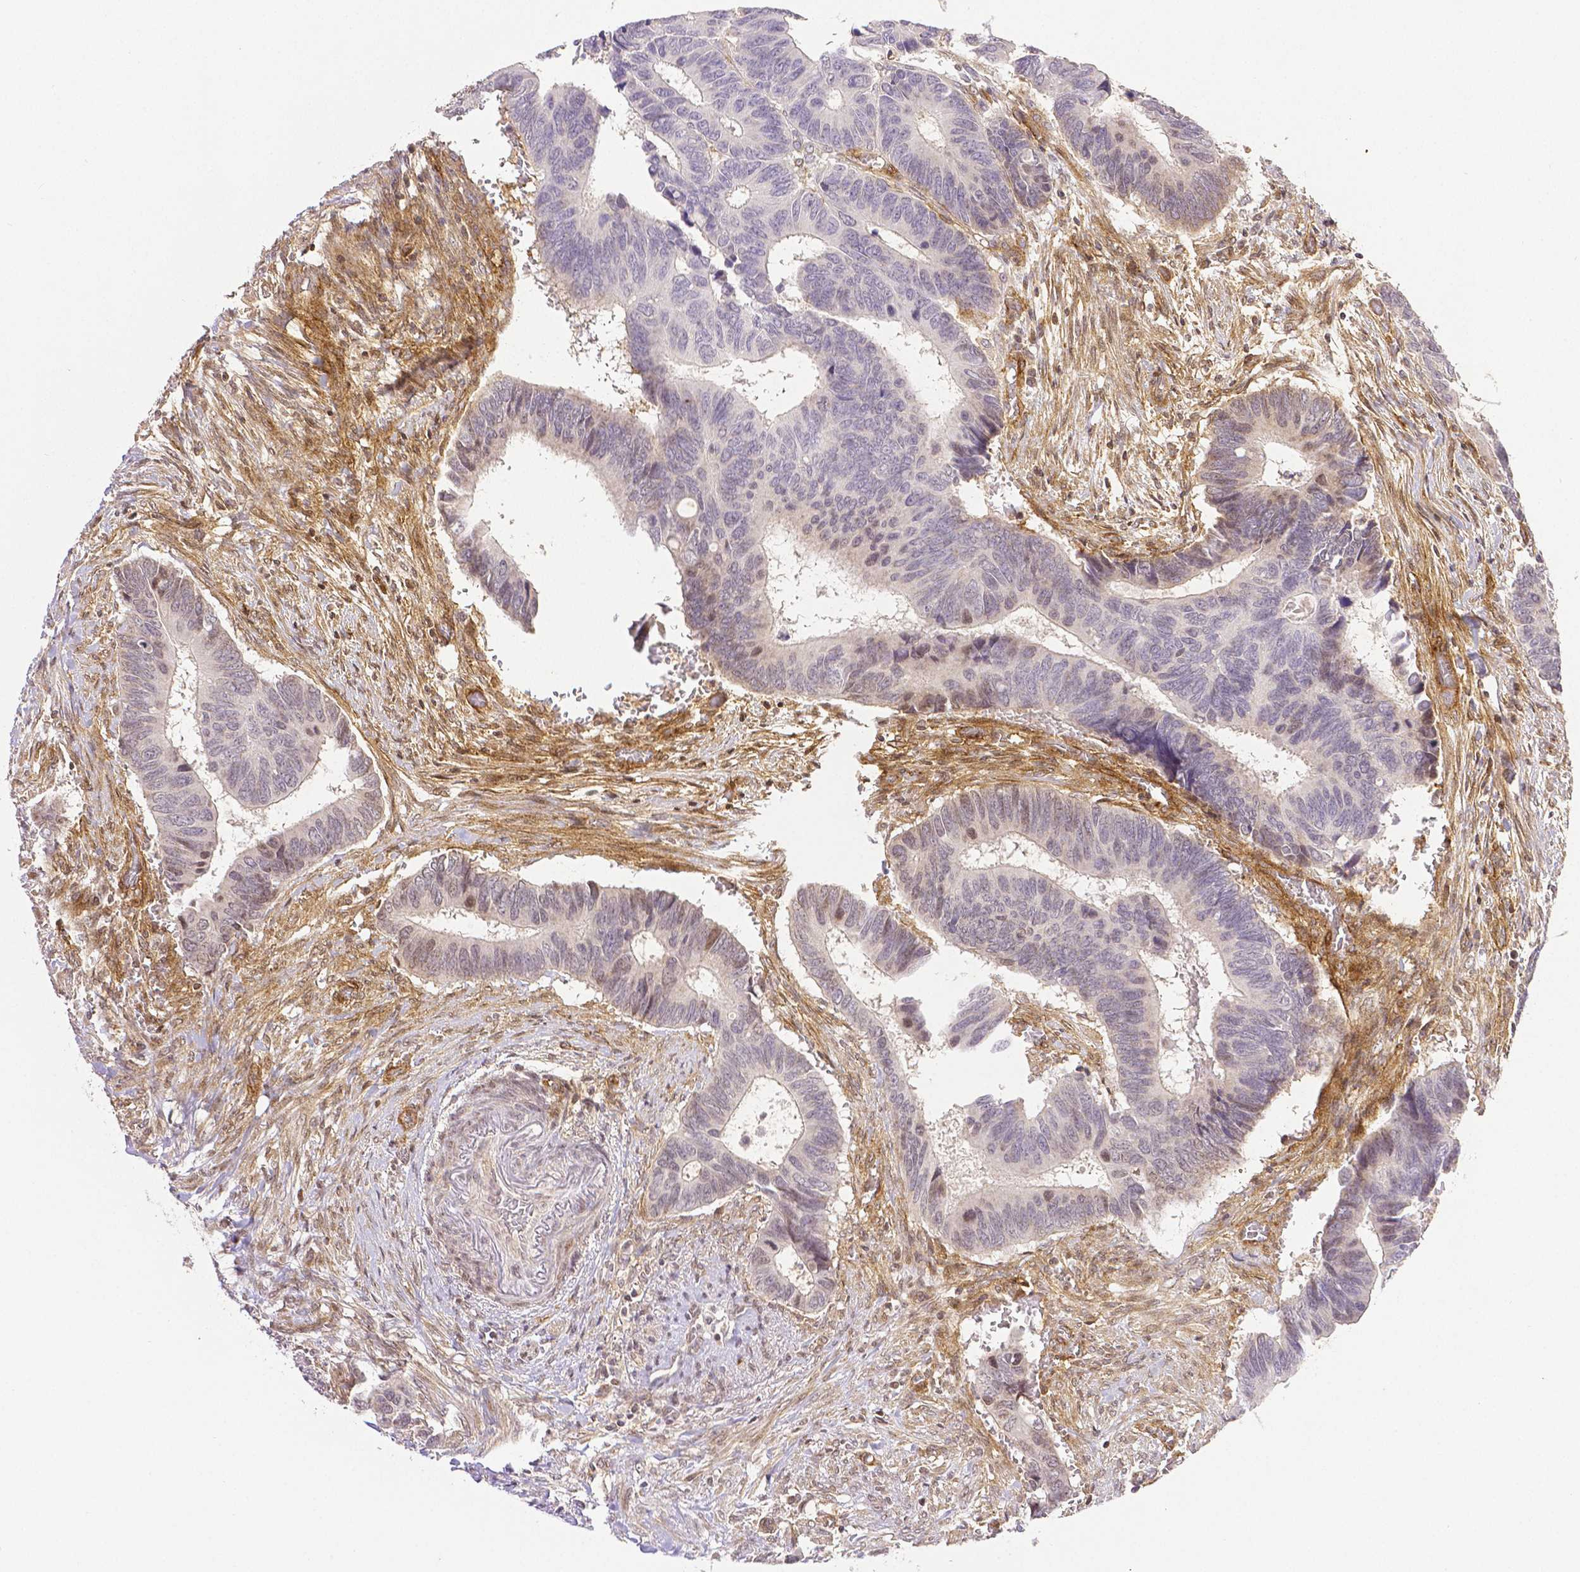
{"staining": {"intensity": "negative", "quantity": "none", "location": "none"}, "tissue": "colorectal cancer", "cell_type": "Tumor cells", "image_type": "cancer", "snomed": [{"axis": "morphology", "description": "Adenocarcinoma, NOS"}, {"axis": "topography", "description": "Colon"}], "caption": "Tumor cells show no significant protein staining in colorectal cancer (adenocarcinoma).", "gene": "THY1", "patient": {"sex": "male", "age": 49}}